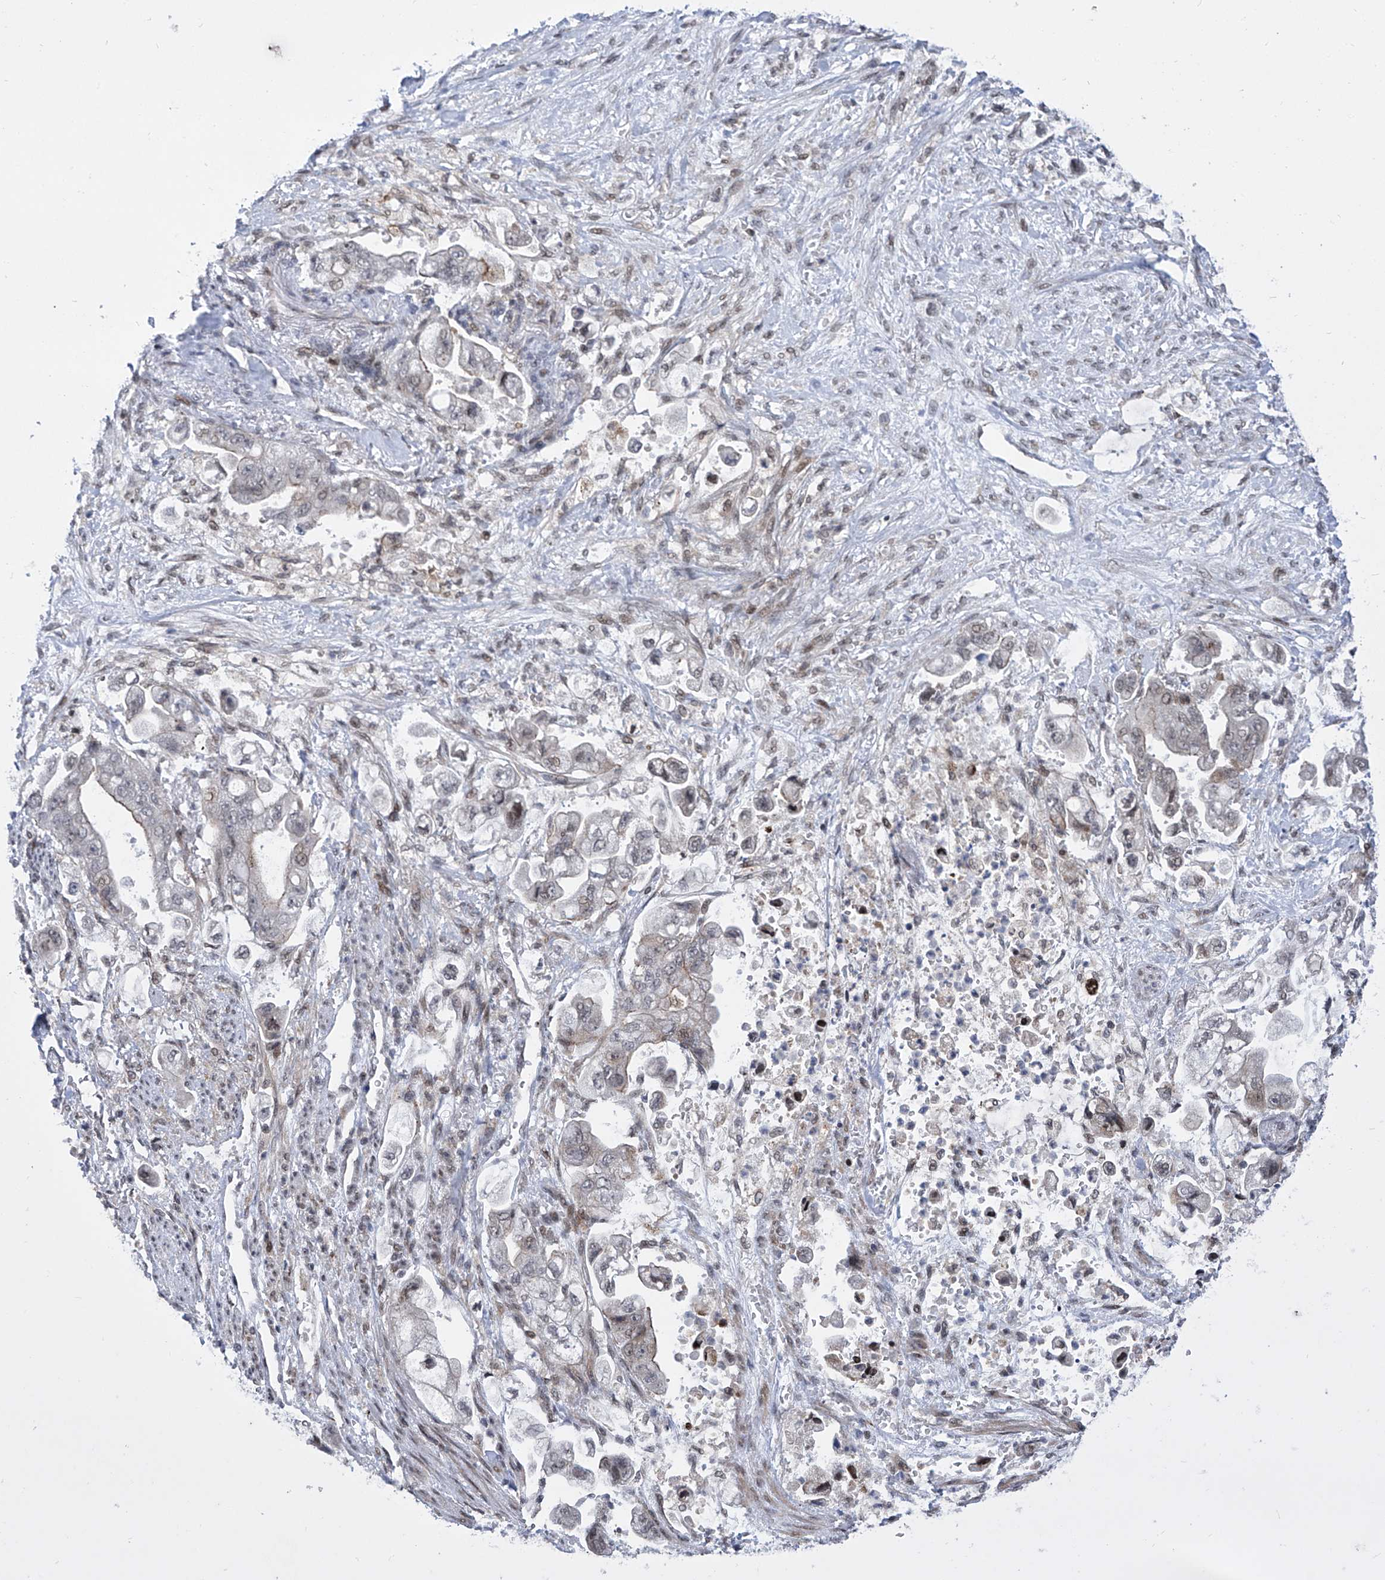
{"staining": {"intensity": "negative", "quantity": "none", "location": "none"}, "tissue": "stomach cancer", "cell_type": "Tumor cells", "image_type": "cancer", "snomed": [{"axis": "morphology", "description": "Adenocarcinoma, NOS"}, {"axis": "topography", "description": "Stomach"}], "caption": "IHC image of stomach adenocarcinoma stained for a protein (brown), which displays no positivity in tumor cells.", "gene": "CEP290", "patient": {"sex": "male", "age": 62}}